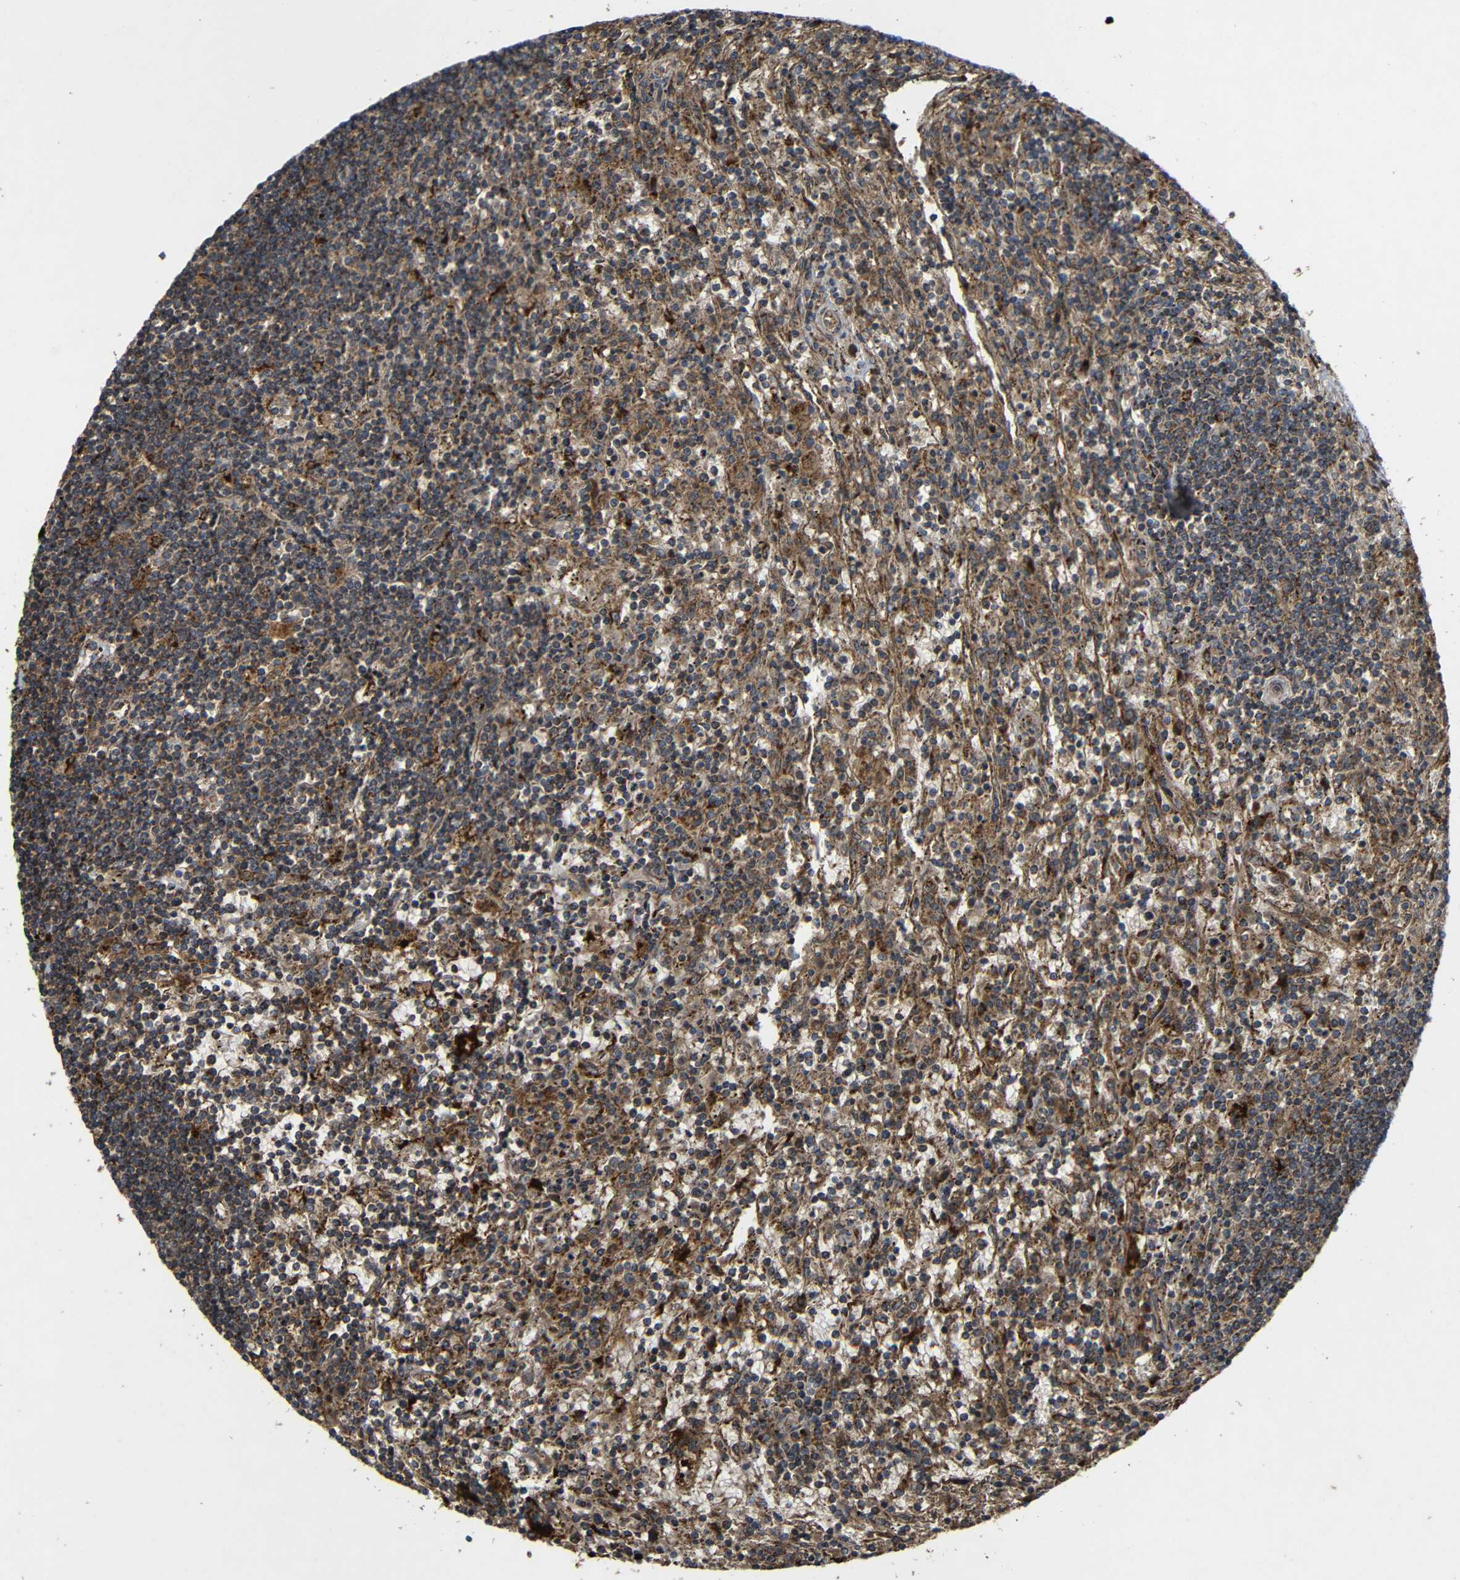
{"staining": {"intensity": "strong", "quantity": ">75%", "location": "cytoplasmic/membranous"}, "tissue": "lymphoma", "cell_type": "Tumor cells", "image_type": "cancer", "snomed": [{"axis": "morphology", "description": "Malignant lymphoma, non-Hodgkin's type, Low grade"}, {"axis": "topography", "description": "Spleen"}], "caption": "This is a histology image of IHC staining of lymphoma, which shows strong staining in the cytoplasmic/membranous of tumor cells.", "gene": "C1GALT1", "patient": {"sex": "male", "age": 76}}